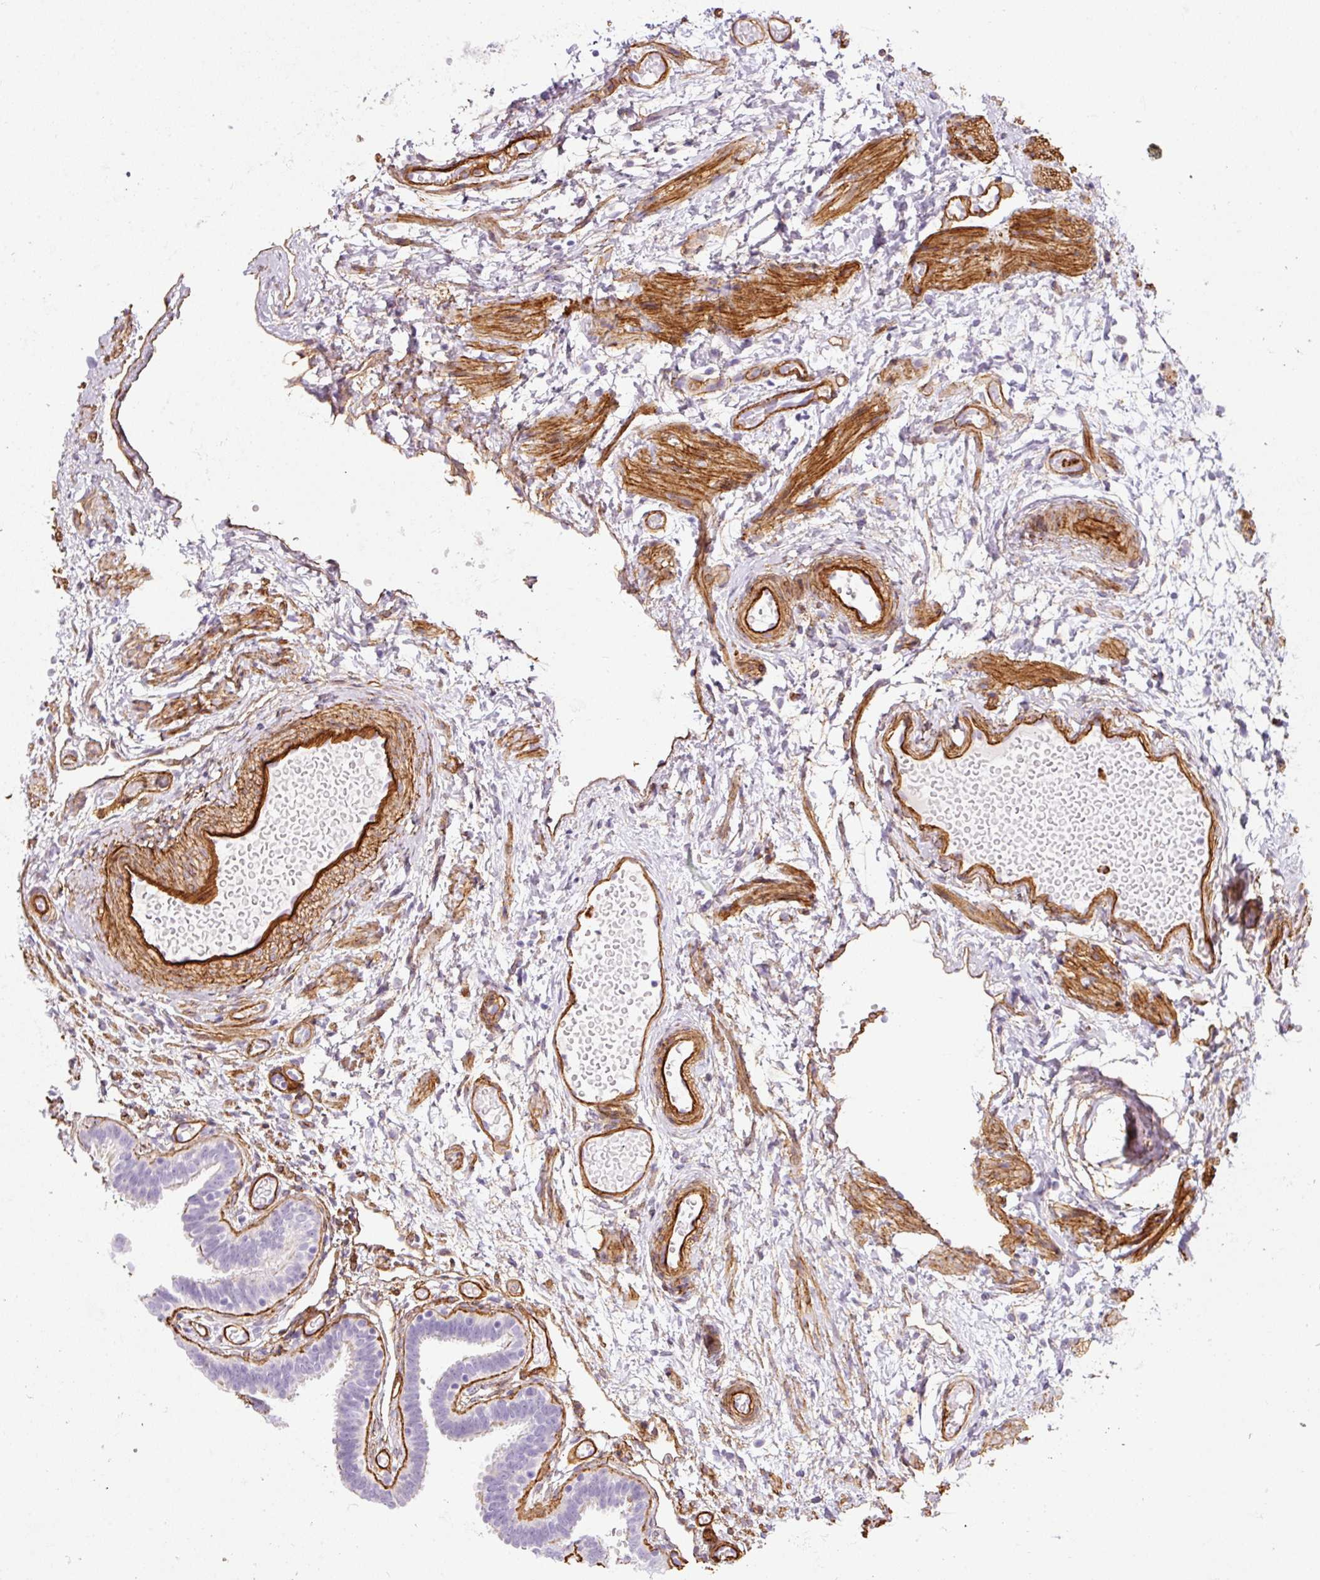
{"staining": {"intensity": "negative", "quantity": "none", "location": "none"}, "tissue": "fallopian tube", "cell_type": "Glandular cells", "image_type": "normal", "snomed": [{"axis": "morphology", "description": "Normal tissue, NOS"}, {"axis": "topography", "description": "Fallopian tube"}], "caption": "This is a histopathology image of immunohistochemistry (IHC) staining of benign fallopian tube, which shows no staining in glandular cells.", "gene": "LOXL4", "patient": {"sex": "female", "age": 37}}